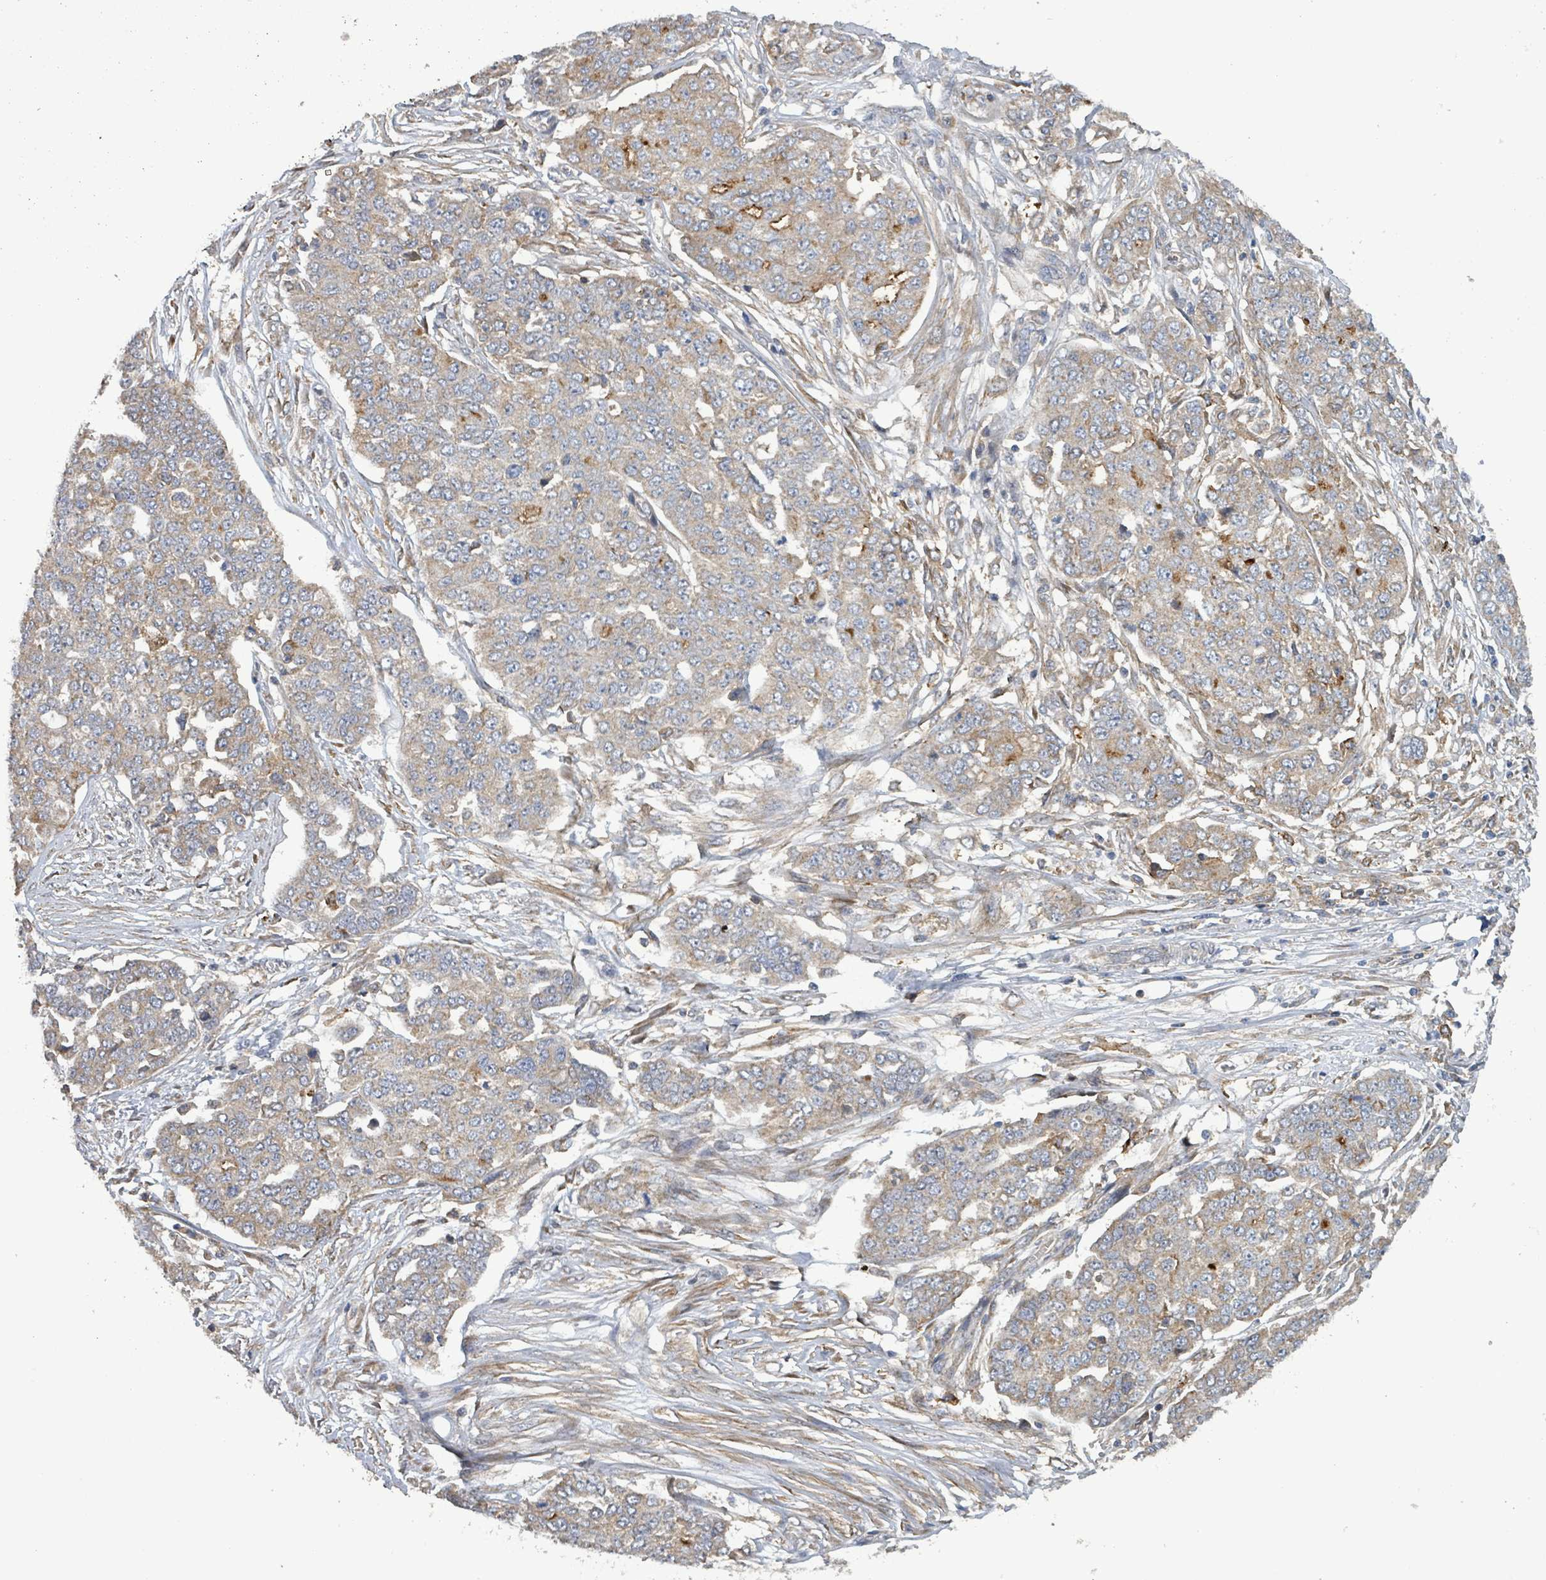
{"staining": {"intensity": "weak", "quantity": ">75%", "location": "cytoplasmic/membranous"}, "tissue": "ovarian cancer", "cell_type": "Tumor cells", "image_type": "cancer", "snomed": [{"axis": "morphology", "description": "Cystadenocarcinoma, serous, NOS"}, {"axis": "topography", "description": "Soft tissue"}, {"axis": "topography", "description": "Ovary"}], "caption": "This is an image of immunohistochemistry (IHC) staining of ovarian cancer, which shows weak positivity in the cytoplasmic/membranous of tumor cells.", "gene": "PLAAT1", "patient": {"sex": "female", "age": 57}}